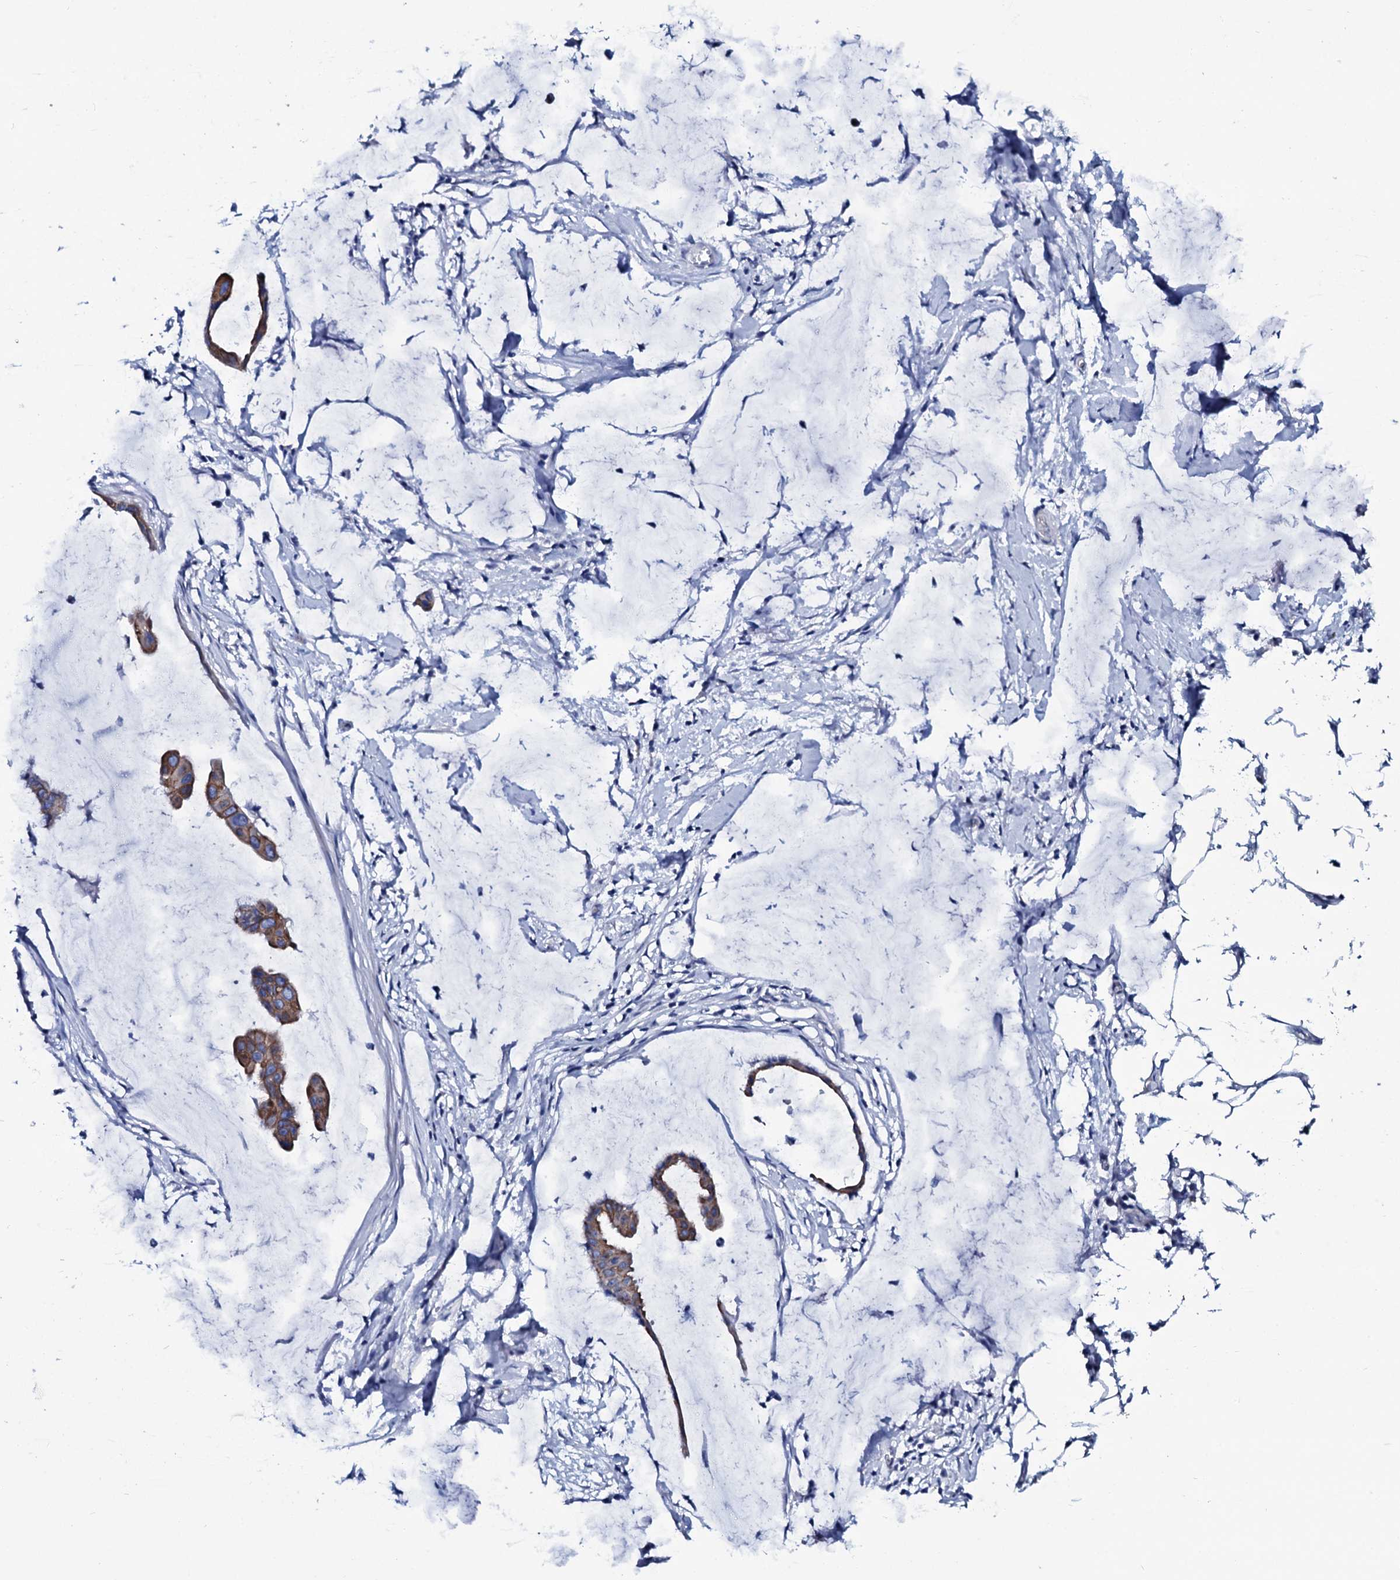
{"staining": {"intensity": "moderate", "quantity": ">75%", "location": "cytoplasmic/membranous"}, "tissue": "ovarian cancer", "cell_type": "Tumor cells", "image_type": "cancer", "snomed": [{"axis": "morphology", "description": "Cystadenocarcinoma, mucinous, NOS"}, {"axis": "topography", "description": "Ovary"}], "caption": "The immunohistochemical stain labels moderate cytoplasmic/membranous expression in tumor cells of ovarian cancer (mucinous cystadenocarcinoma) tissue.", "gene": "GYS2", "patient": {"sex": "female", "age": 73}}